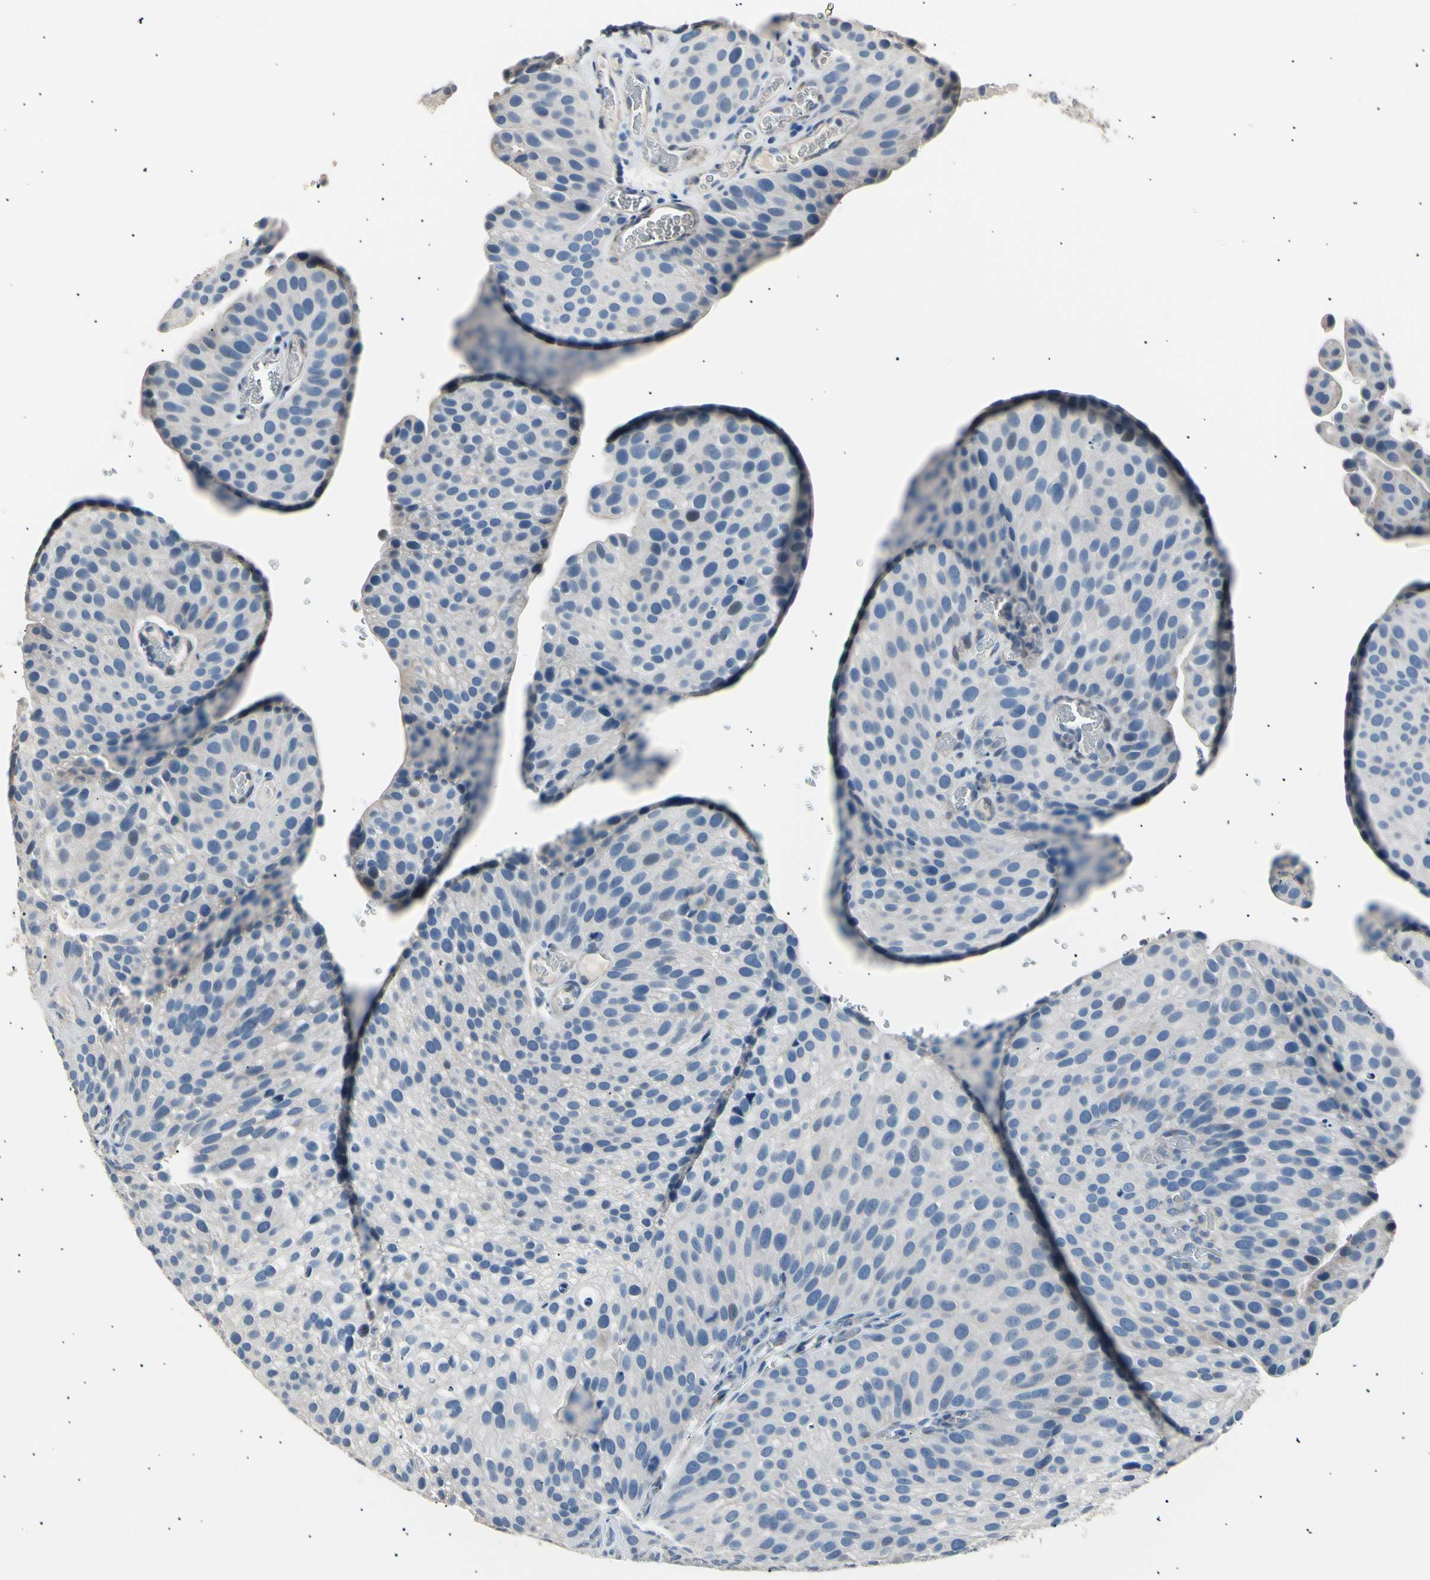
{"staining": {"intensity": "negative", "quantity": "none", "location": "none"}, "tissue": "urothelial cancer", "cell_type": "Tumor cells", "image_type": "cancer", "snomed": [{"axis": "morphology", "description": "Urothelial carcinoma, Low grade"}, {"axis": "topography", "description": "Smooth muscle"}, {"axis": "topography", "description": "Urinary bladder"}], "caption": "Immunohistochemical staining of urothelial carcinoma (low-grade) exhibits no significant positivity in tumor cells.", "gene": "LDLR", "patient": {"sex": "male", "age": 60}}